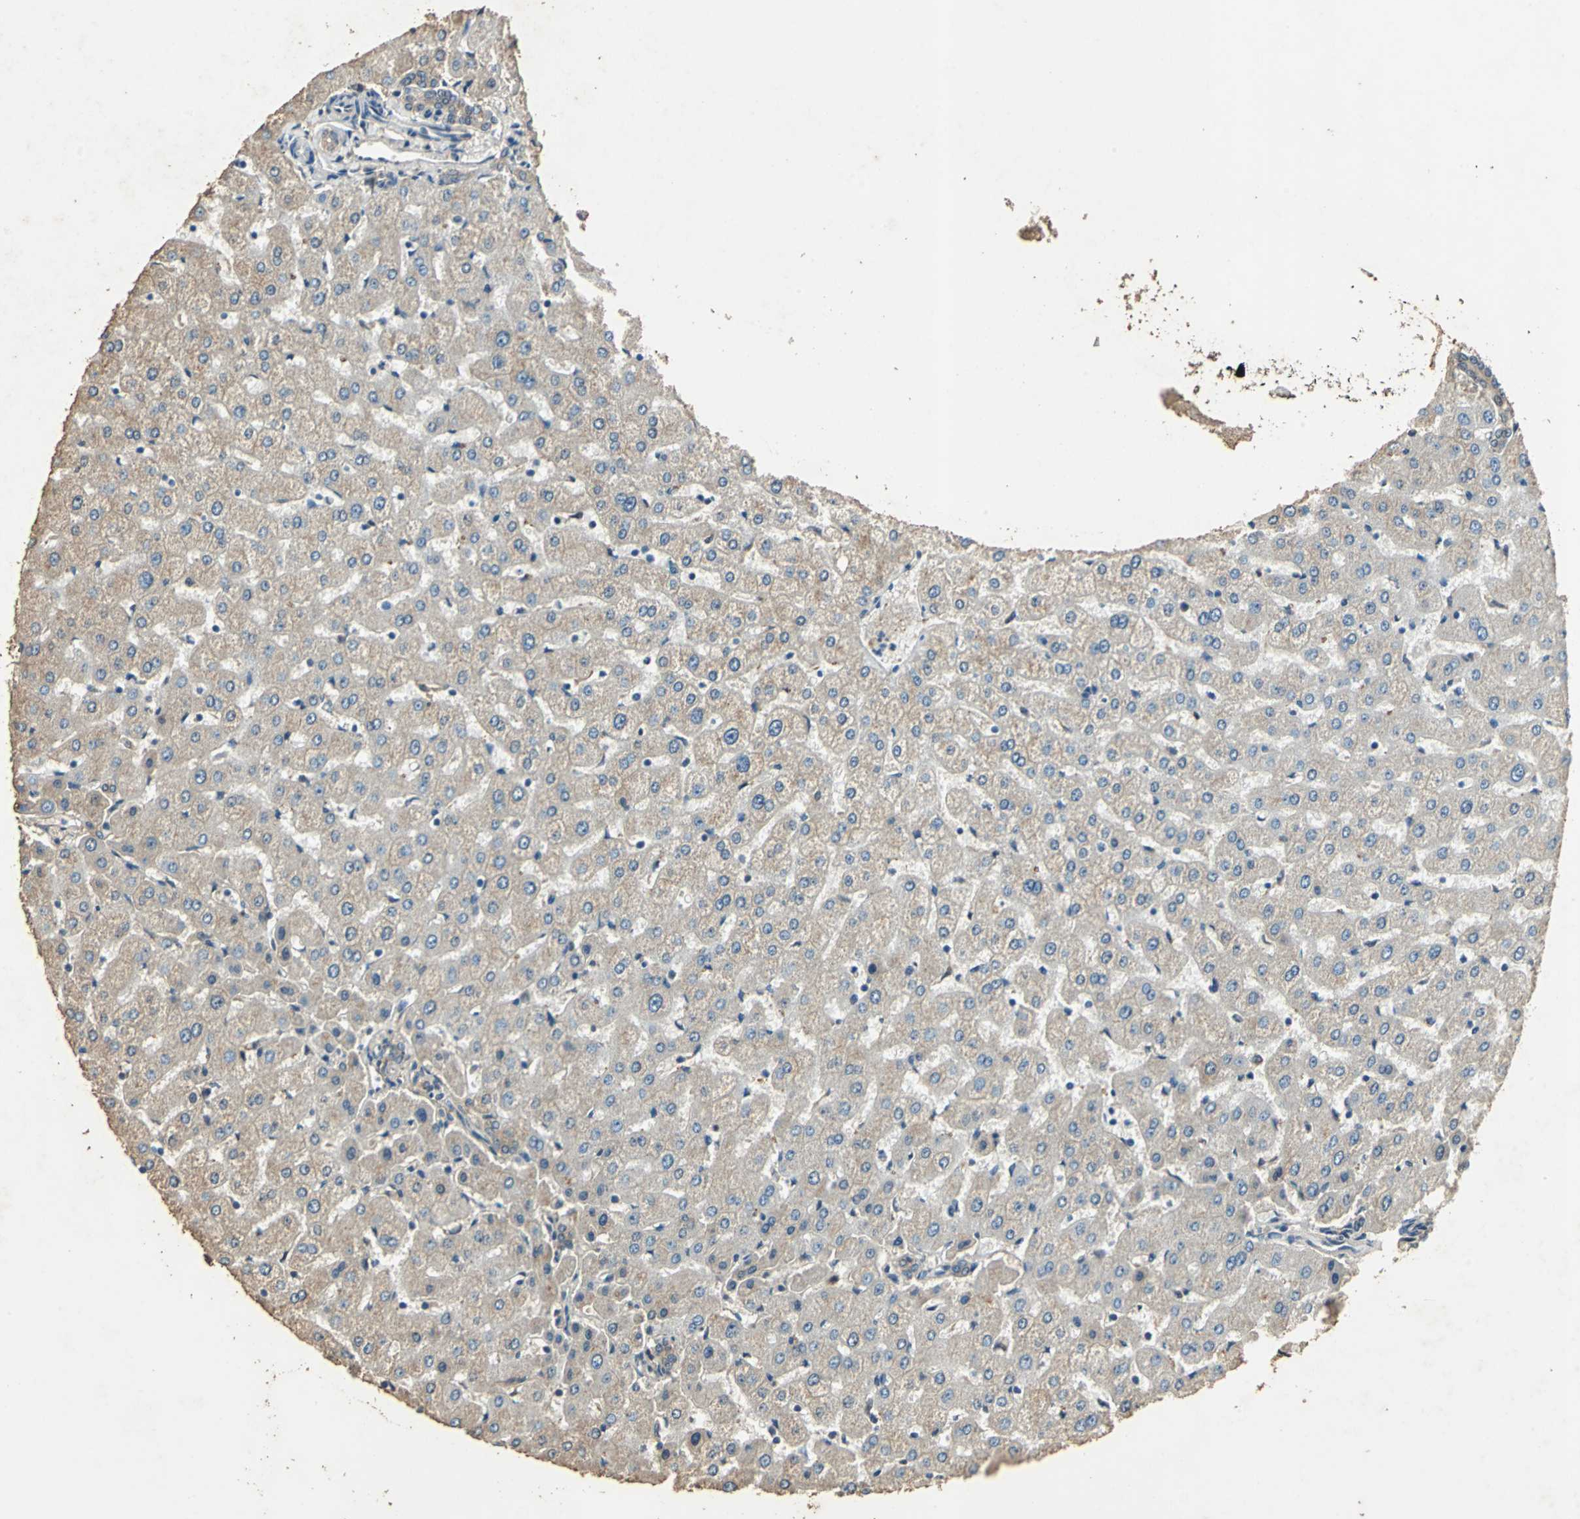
{"staining": {"intensity": "weak", "quantity": ">75%", "location": "cytoplasmic/membranous"}, "tissue": "liver", "cell_type": "Cholangiocytes", "image_type": "normal", "snomed": [{"axis": "morphology", "description": "Normal tissue, NOS"}, {"axis": "morphology", "description": "Fibrosis, NOS"}, {"axis": "topography", "description": "Liver"}], "caption": "A micrograph showing weak cytoplasmic/membranous positivity in about >75% of cholangiocytes in normal liver, as visualized by brown immunohistochemical staining.", "gene": "RRM2B", "patient": {"sex": "female", "age": 29}}